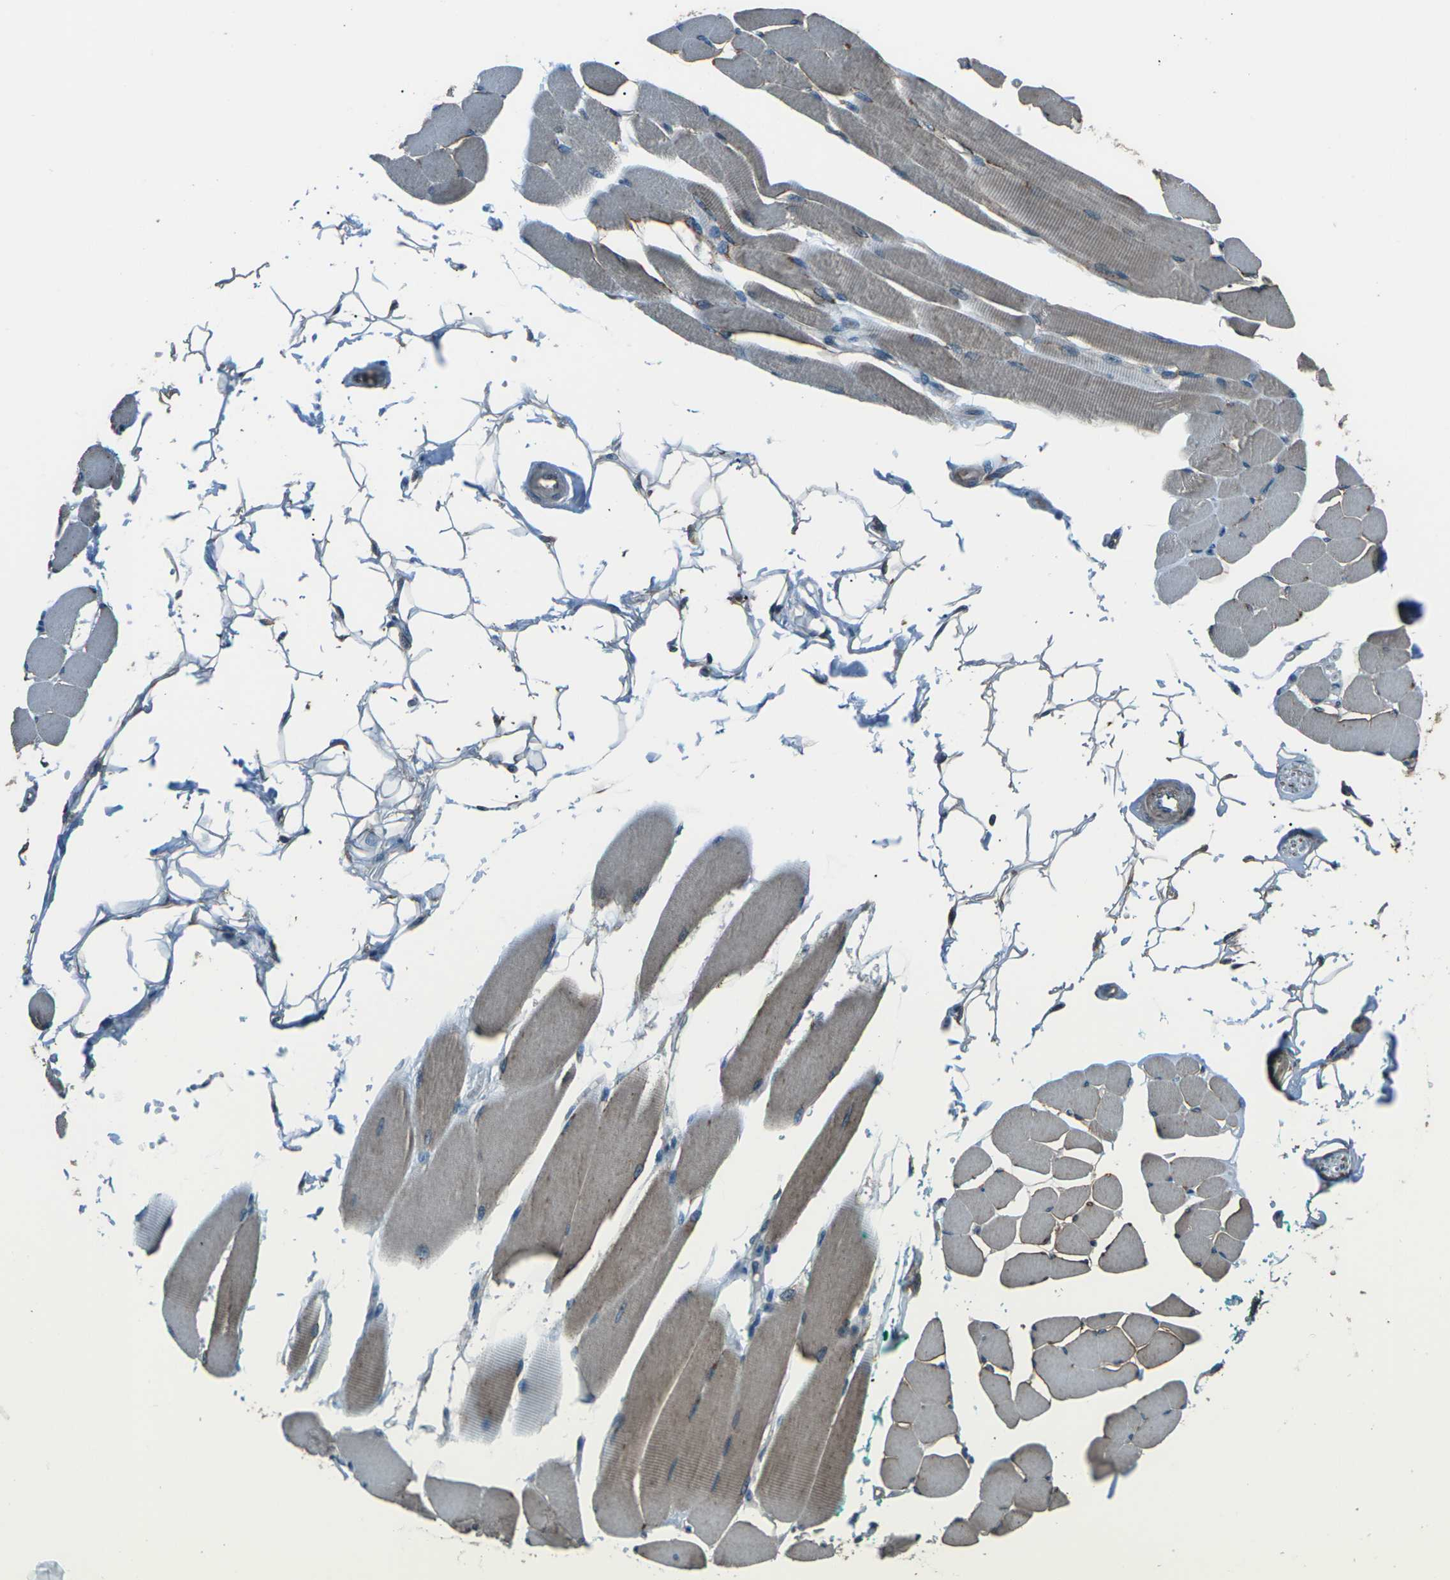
{"staining": {"intensity": "weak", "quantity": ">75%", "location": "cytoplasmic/membranous"}, "tissue": "skeletal muscle", "cell_type": "Myocytes", "image_type": "normal", "snomed": [{"axis": "morphology", "description": "Normal tissue, NOS"}, {"axis": "topography", "description": "Skeletal muscle"}, {"axis": "topography", "description": "Oral tissue"}, {"axis": "topography", "description": "Peripheral nerve tissue"}], "caption": "Immunohistochemical staining of benign human skeletal muscle displays weak cytoplasmic/membranous protein staining in about >75% of myocytes.", "gene": "CMTM4", "patient": {"sex": "female", "age": 84}}